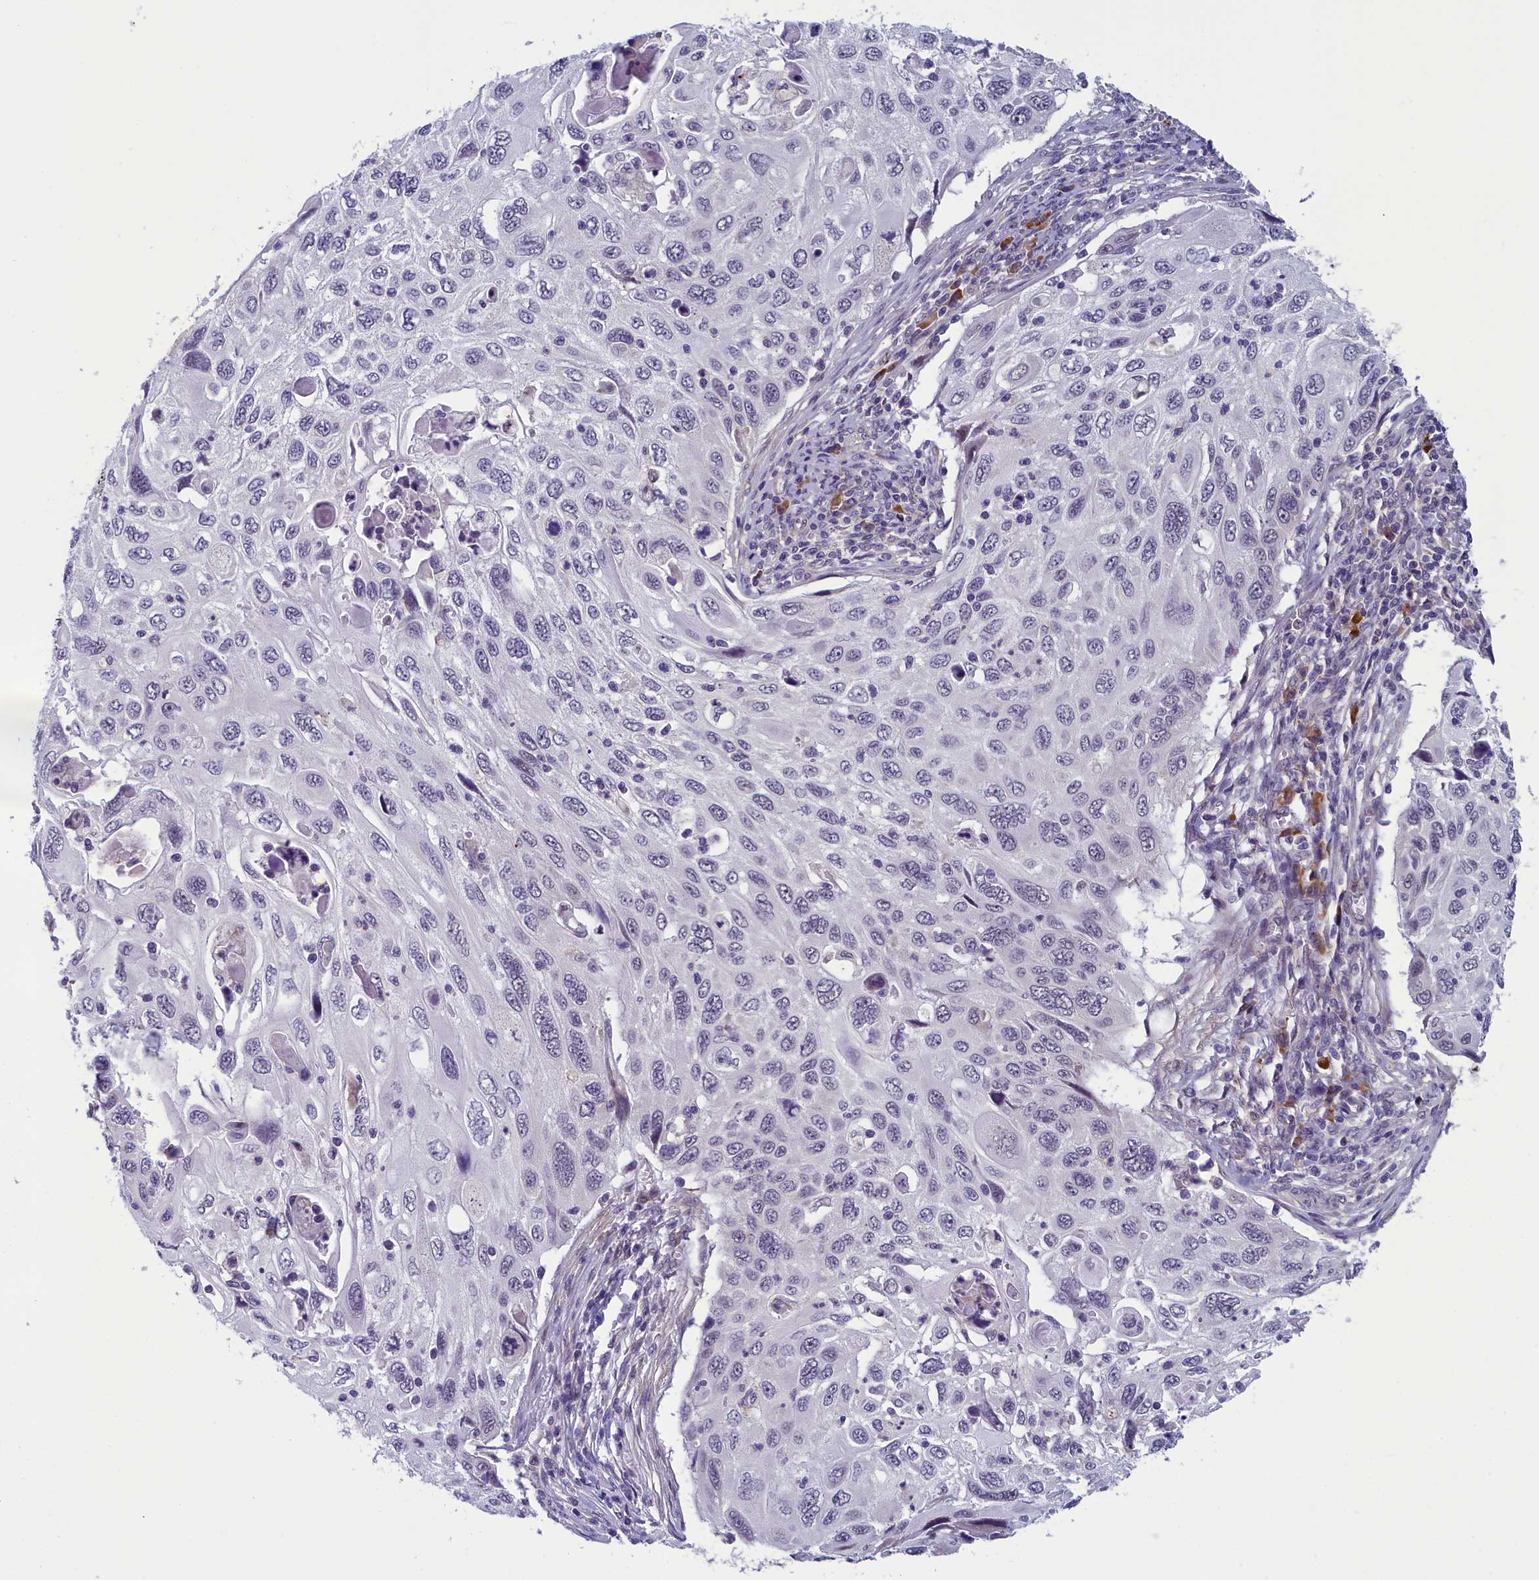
{"staining": {"intensity": "negative", "quantity": "none", "location": "none"}, "tissue": "cervical cancer", "cell_type": "Tumor cells", "image_type": "cancer", "snomed": [{"axis": "morphology", "description": "Squamous cell carcinoma, NOS"}, {"axis": "topography", "description": "Cervix"}], "caption": "Tumor cells show no significant expression in squamous cell carcinoma (cervical). Brightfield microscopy of immunohistochemistry stained with DAB (3,3'-diaminobenzidine) (brown) and hematoxylin (blue), captured at high magnification.", "gene": "CNEP1R1", "patient": {"sex": "female", "age": 70}}